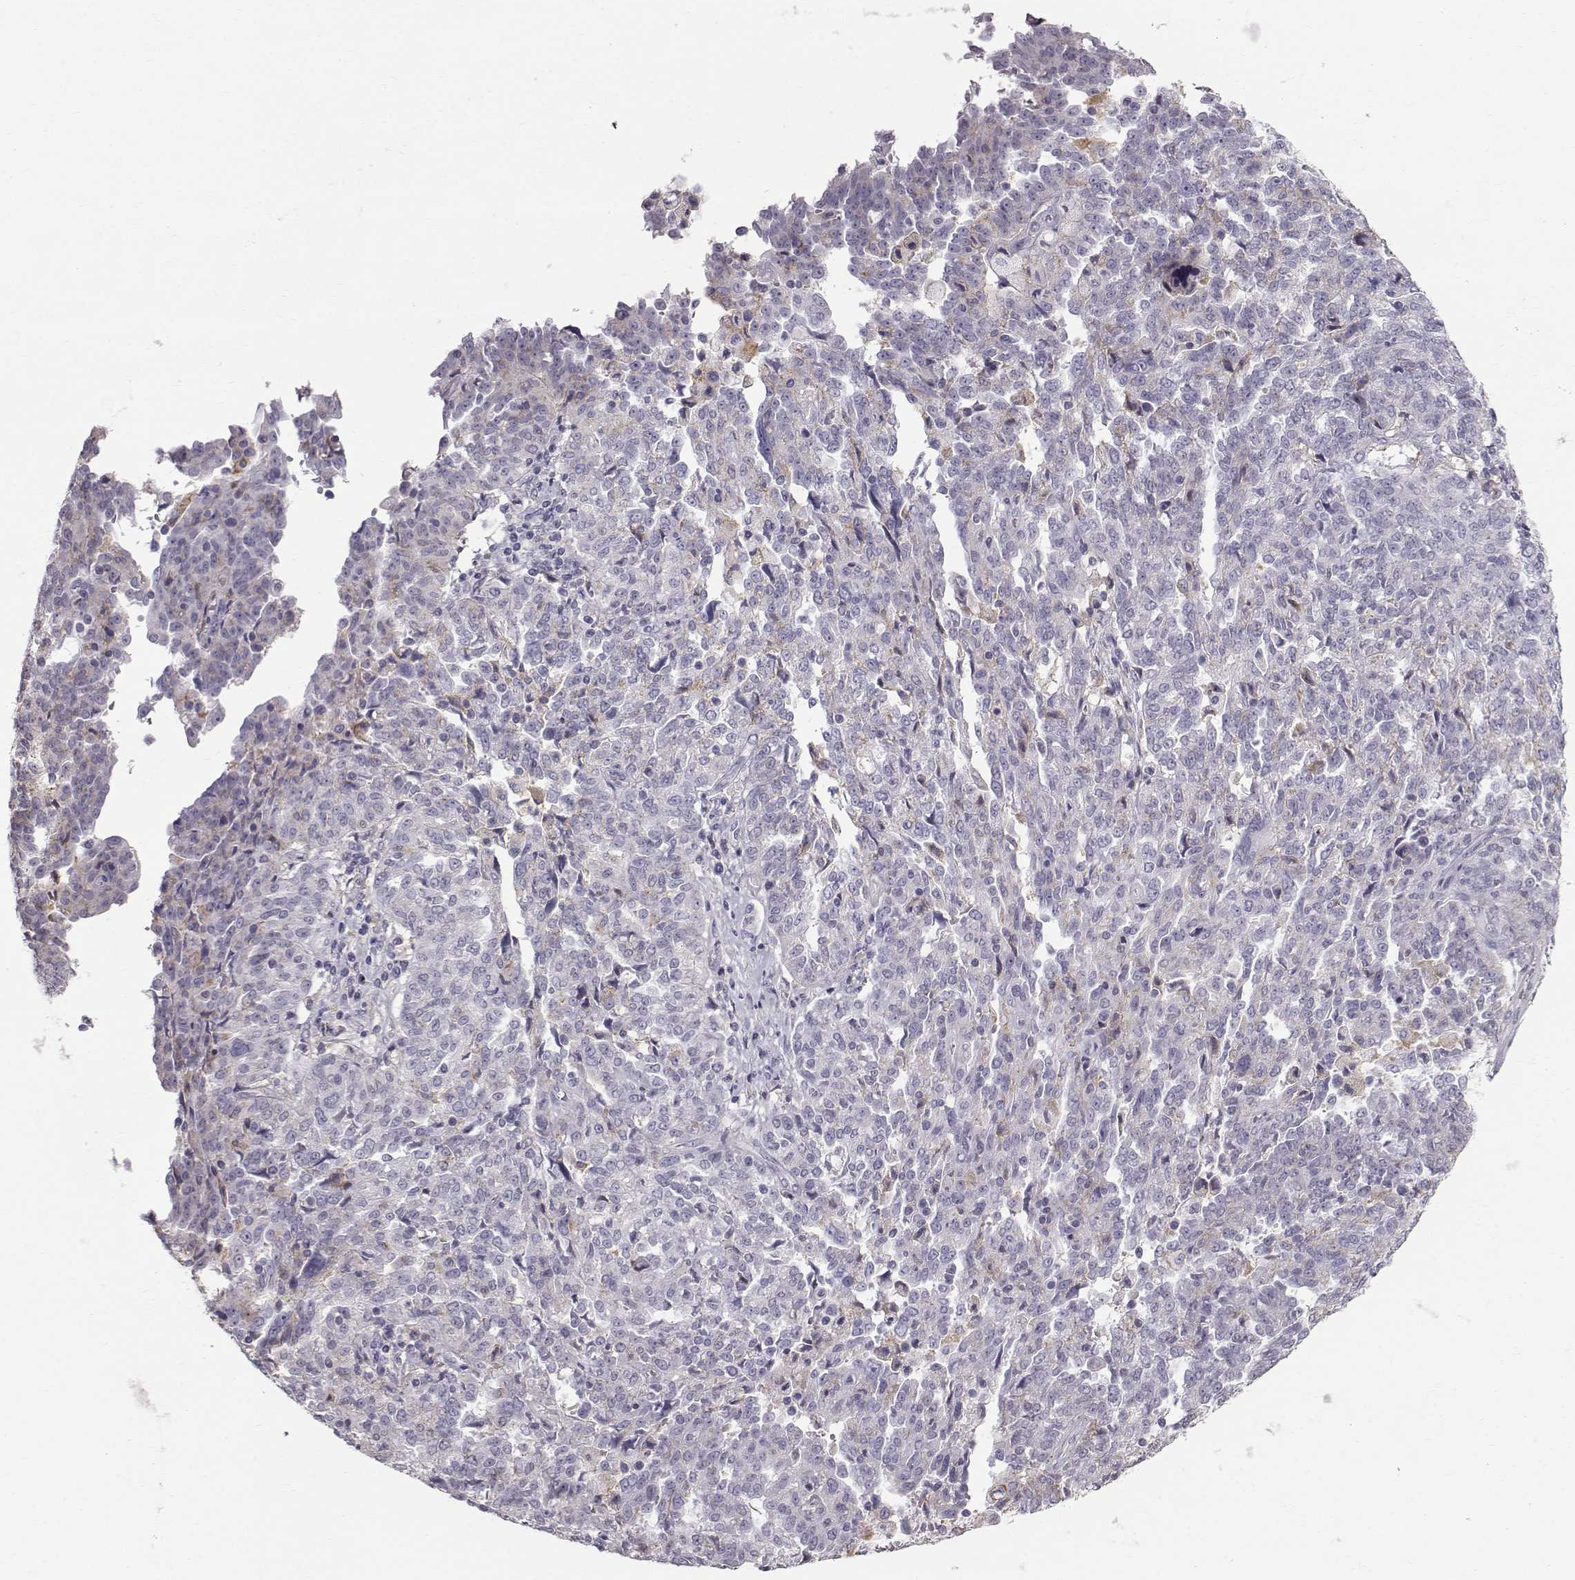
{"staining": {"intensity": "weak", "quantity": "<25%", "location": "cytoplasmic/membranous"}, "tissue": "ovarian cancer", "cell_type": "Tumor cells", "image_type": "cancer", "snomed": [{"axis": "morphology", "description": "Cystadenocarcinoma, serous, NOS"}, {"axis": "topography", "description": "Ovary"}], "caption": "Tumor cells show no significant expression in ovarian serous cystadenocarcinoma.", "gene": "SPDYE4", "patient": {"sex": "female", "age": 67}}